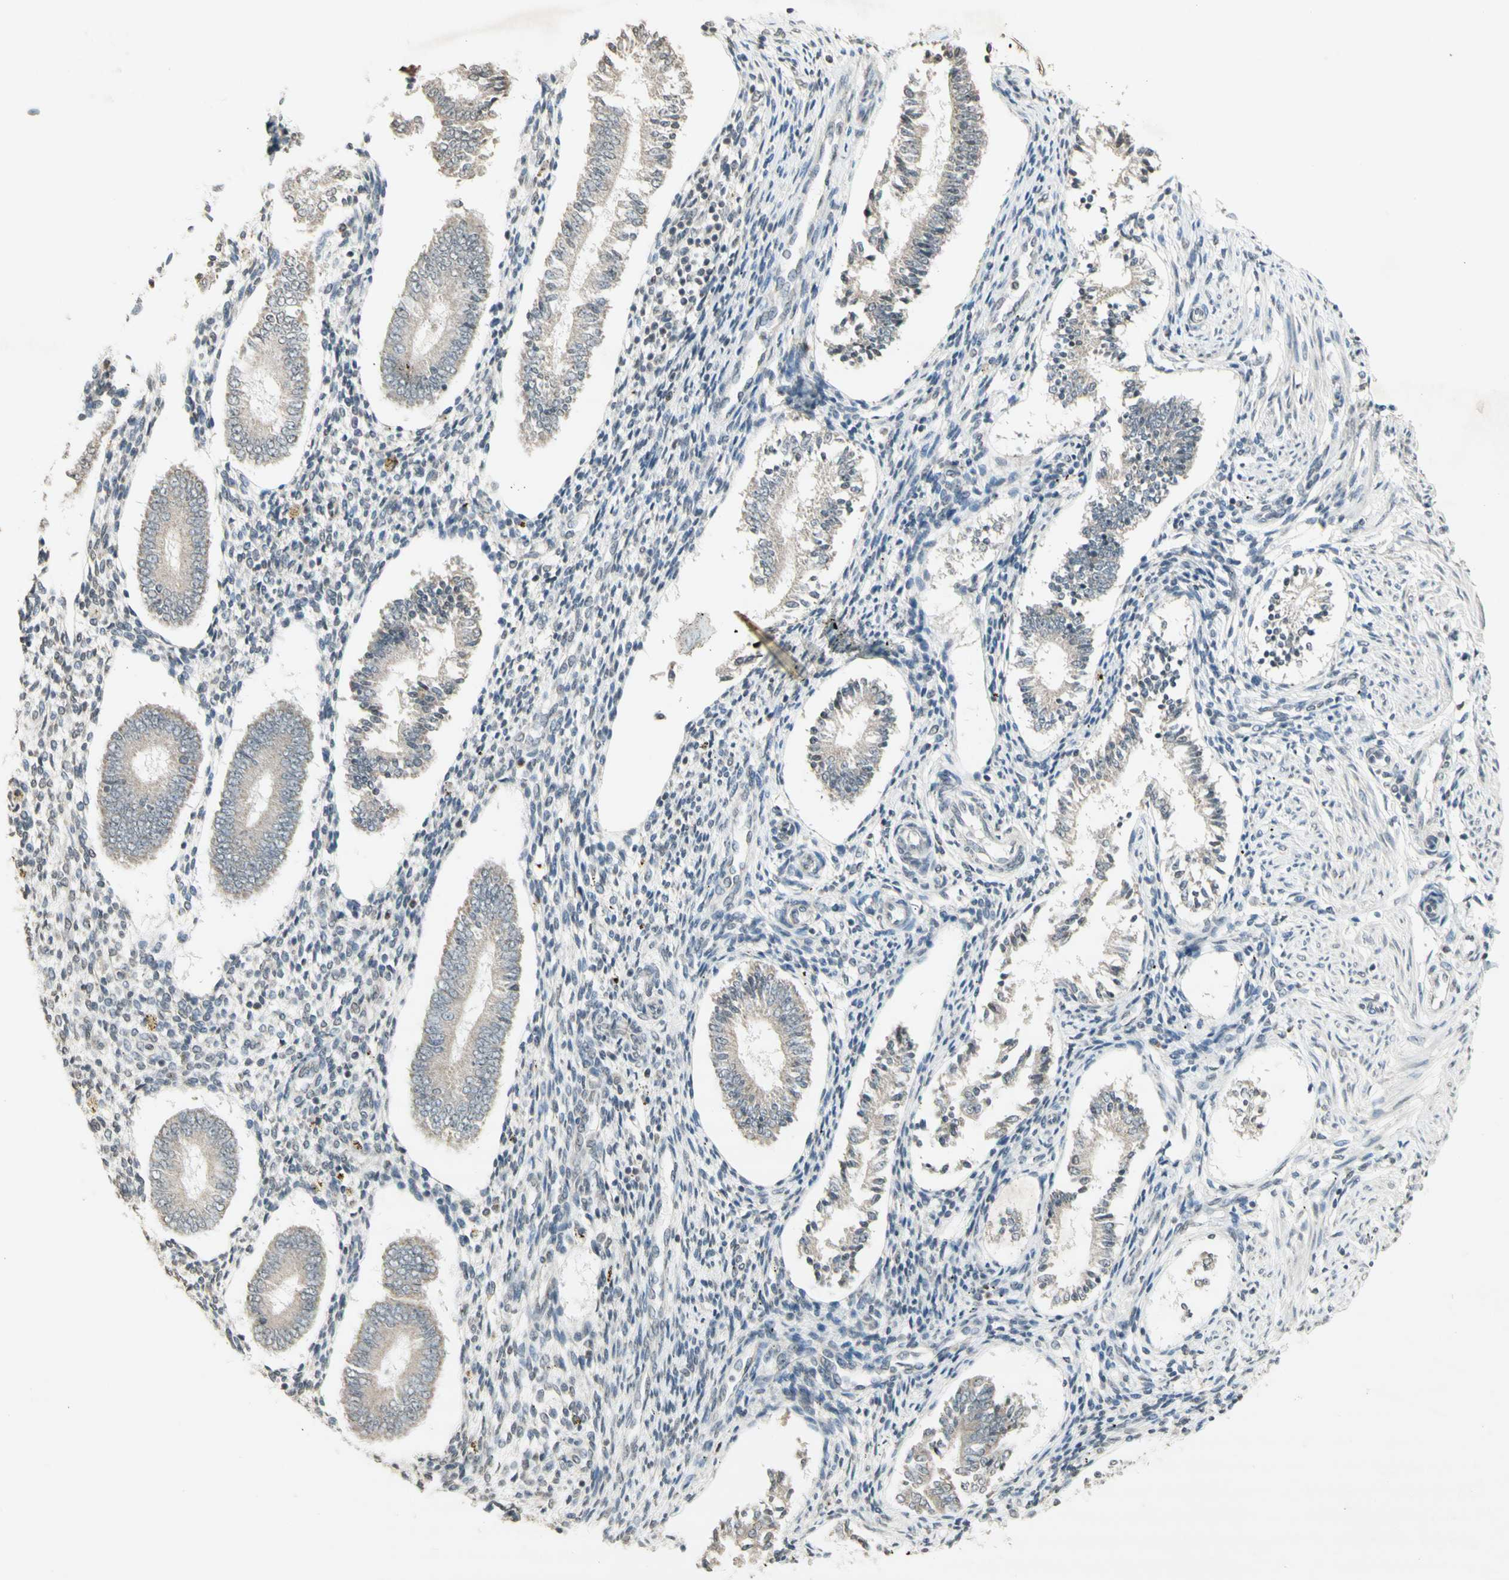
{"staining": {"intensity": "weak", "quantity": "<25%", "location": "cytoplasmic/membranous,nuclear"}, "tissue": "endometrium", "cell_type": "Cells in endometrial stroma", "image_type": "normal", "snomed": [{"axis": "morphology", "description": "Normal tissue, NOS"}, {"axis": "topography", "description": "Endometrium"}], "caption": "Immunohistochemistry micrograph of unremarkable human endometrium stained for a protein (brown), which displays no expression in cells in endometrial stroma.", "gene": "CCNI", "patient": {"sex": "female", "age": 42}}